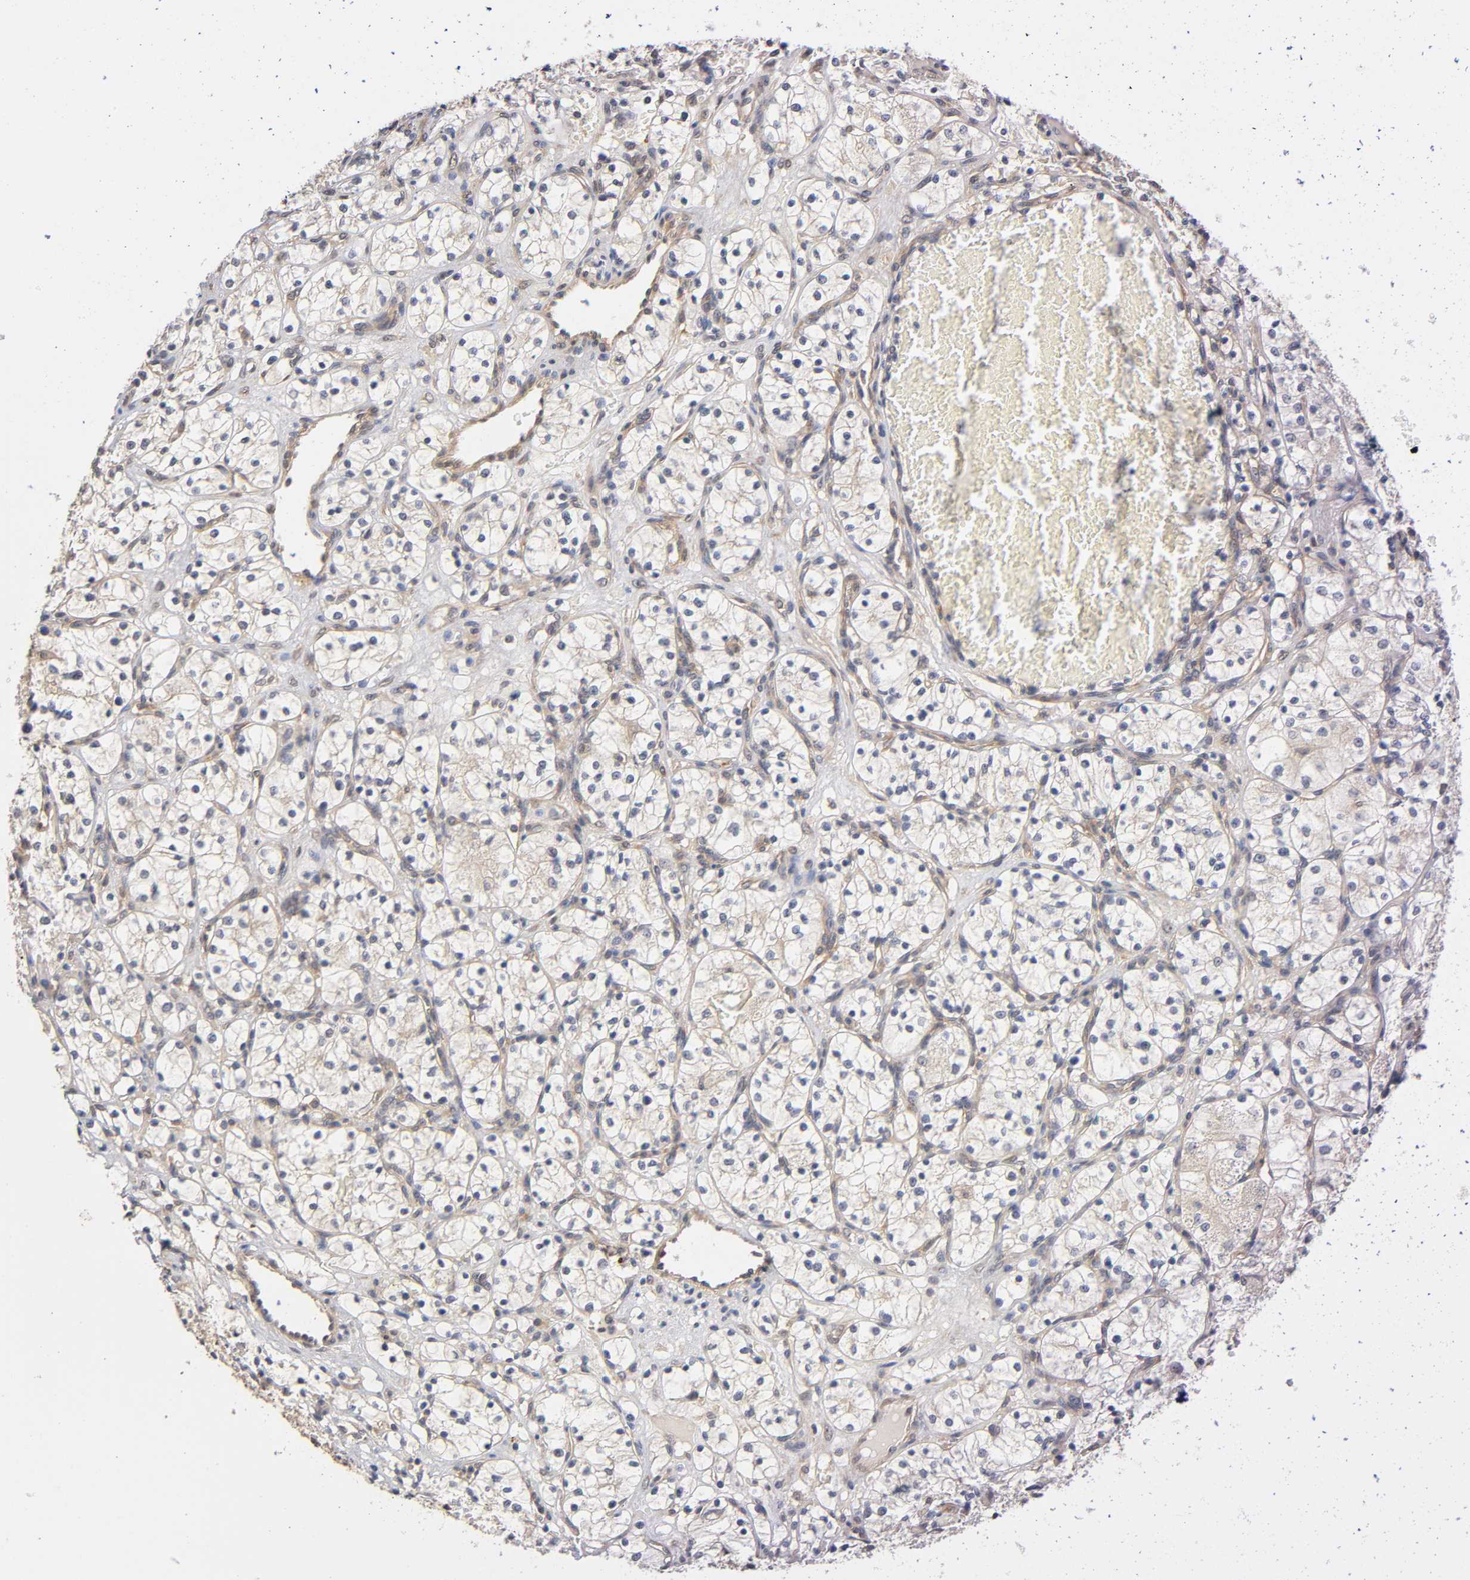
{"staining": {"intensity": "negative", "quantity": "none", "location": "none"}, "tissue": "renal cancer", "cell_type": "Tumor cells", "image_type": "cancer", "snomed": [{"axis": "morphology", "description": "Adenocarcinoma, NOS"}, {"axis": "topography", "description": "Kidney"}], "caption": "There is no significant staining in tumor cells of renal adenocarcinoma. (Brightfield microscopy of DAB (3,3'-diaminobenzidine) IHC at high magnification).", "gene": "PDE5A", "patient": {"sex": "female", "age": 60}}